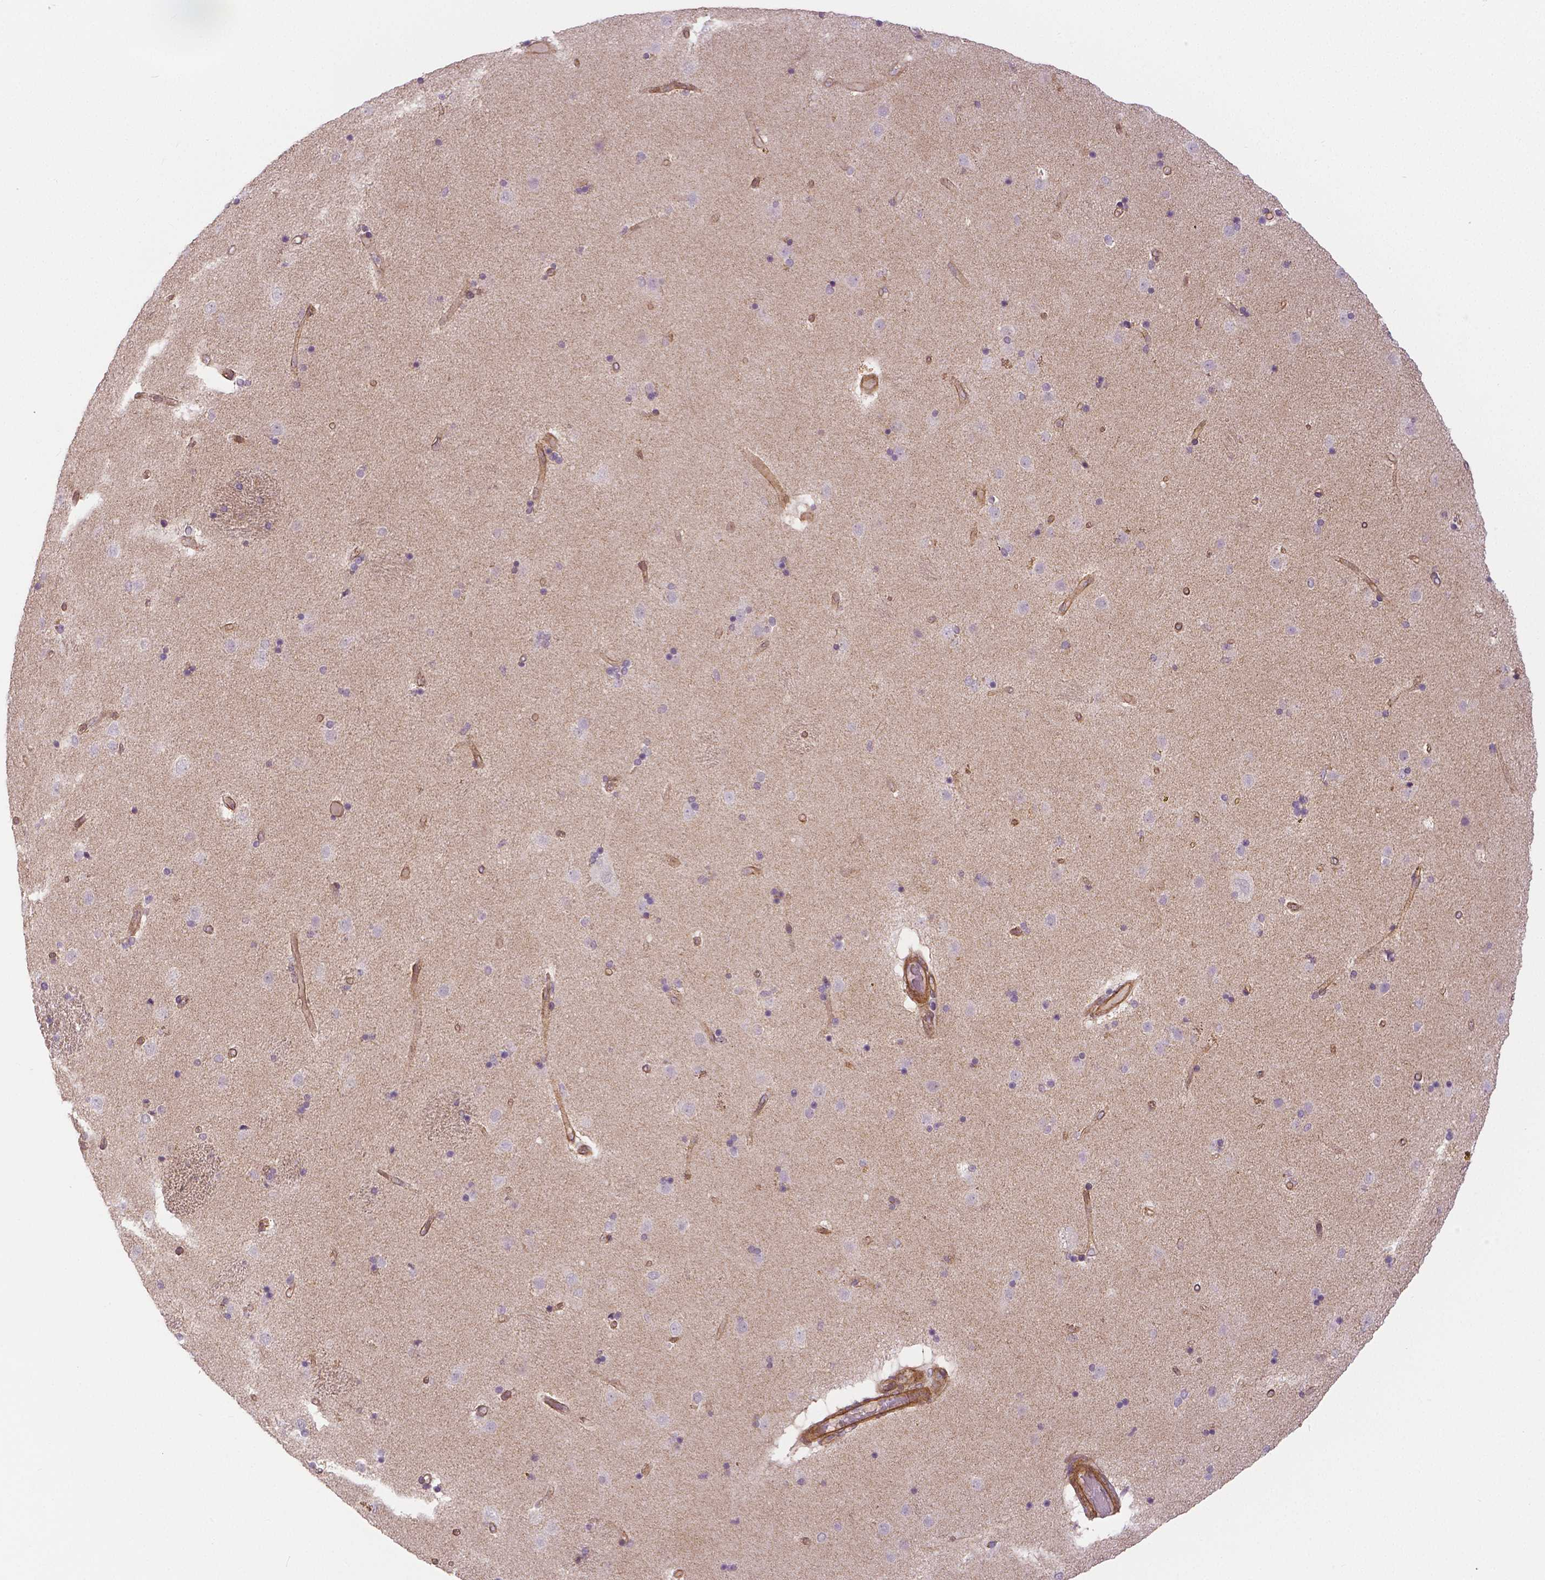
{"staining": {"intensity": "weak", "quantity": "<25%", "location": "cytoplasmic/membranous"}, "tissue": "caudate", "cell_type": "Glial cells", "image_type": "normal", "snomed": [{"axis": "morphology", "description": "Normal tissue, NOS"}, {"axis": "topography", "description": "Lateral ventricle wall"}], "caption": "There is no significant expression in glial cells of caudate. The staining is performed using DAB (3,3'-diaminobenzidine) brown chromogen with nuclei counter-stained in using hematoxylin.", "gene": "FLT1", "patient": {"sex": "female", "age": 71}}